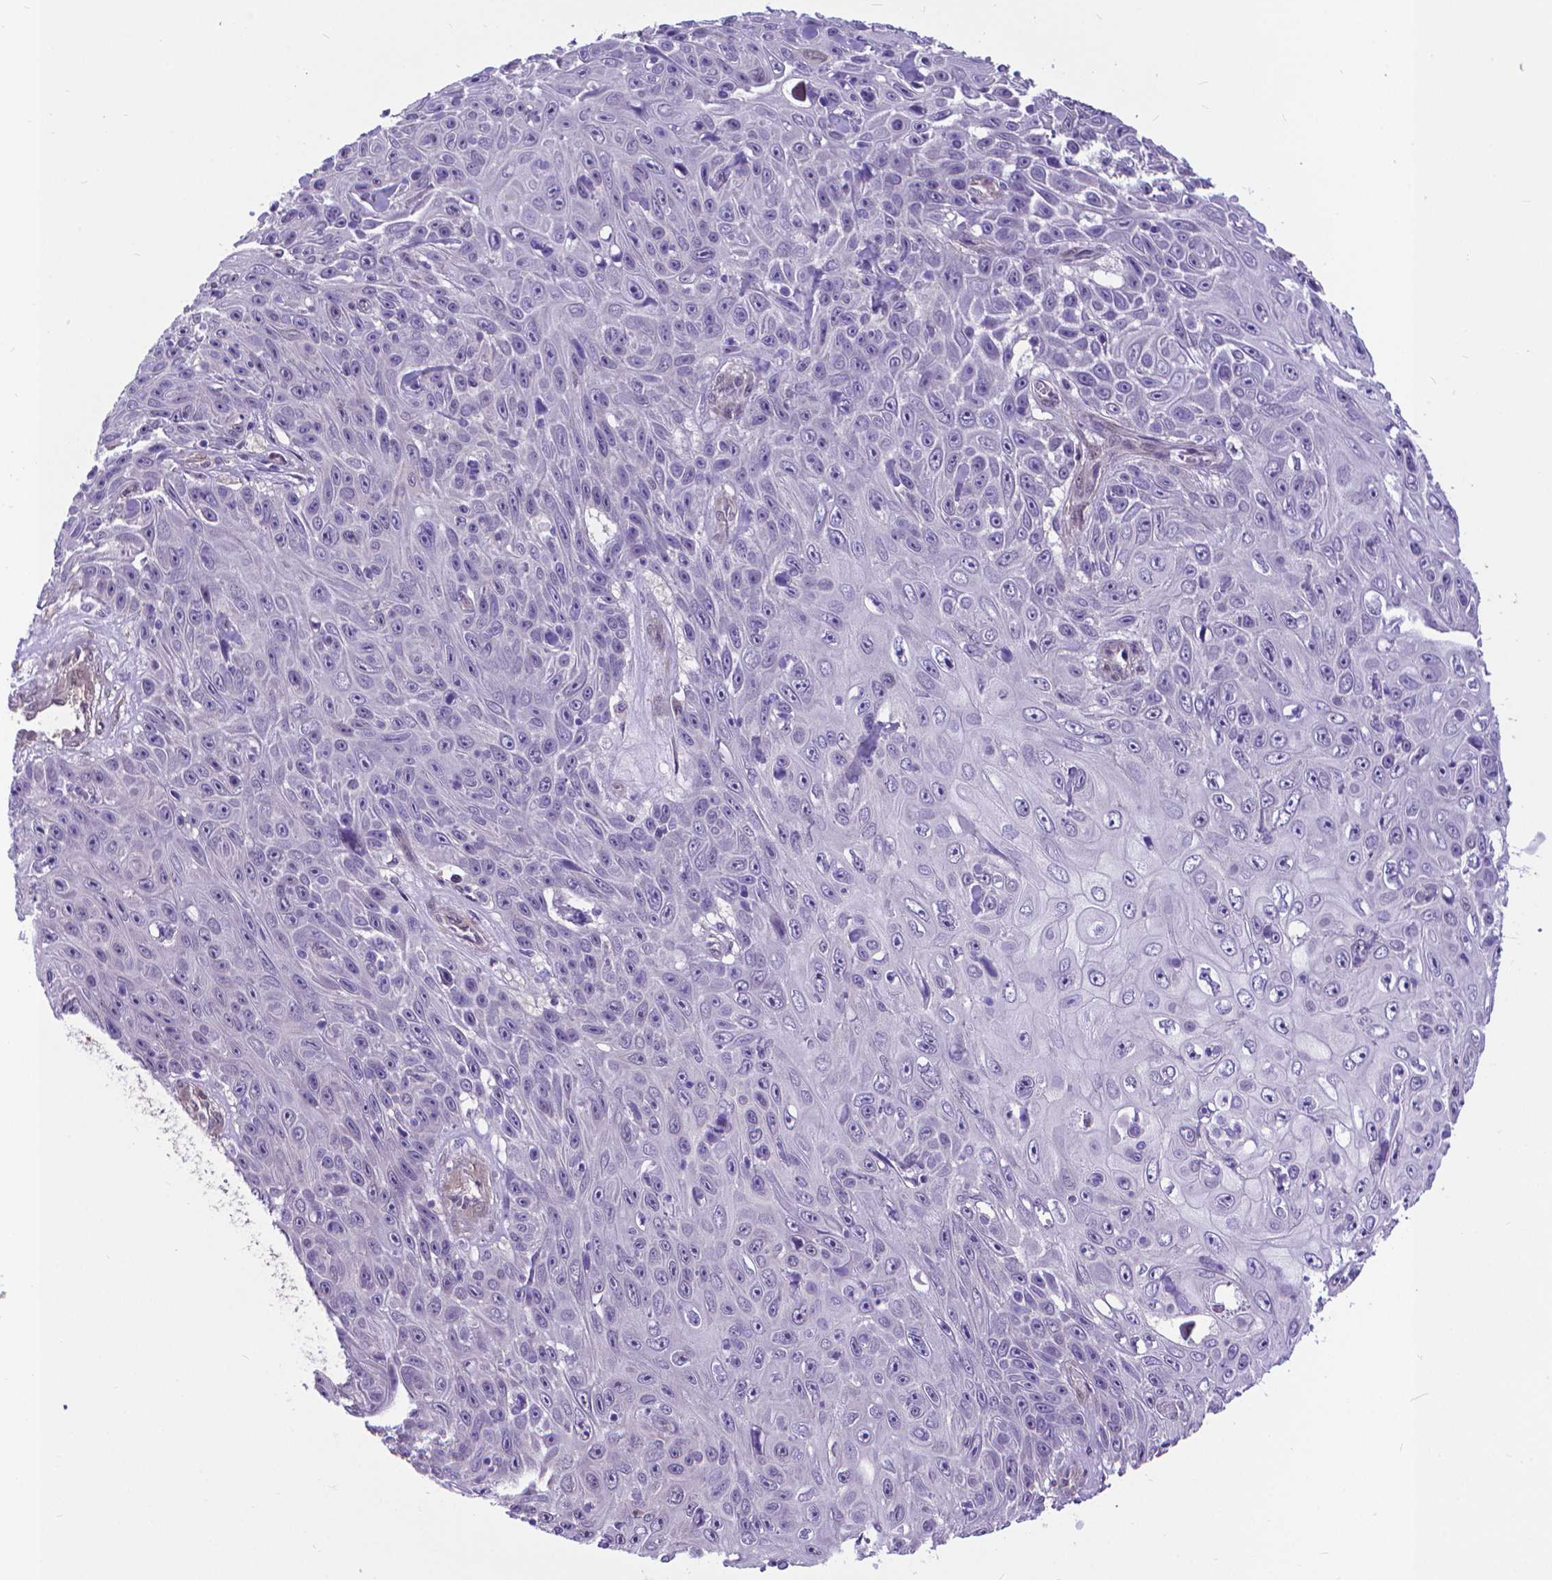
{"staining": {"intensity": "negative", "quantity": "none", "location": "none"}, "tissue": "skin cancer", "cell_type": "Tumor cells", "image_type": "cancer", "snomed": [{"axis": "morphology", "description": "Squamous cell carcinoma, NOS"}, {"axis": "topography", "description": "Skin"}], "caption": "This photomicrograph is of squamous cell carcinoma (skin) stained with immunohistochemistry (IHC) to label a protein in brown with the nuclei are counter-stained blue. There is no staining in tumor cells. Nuclei are stained in blue.", "gene": "CLIC4", "patient": {"sex": "male", "age": 82}}